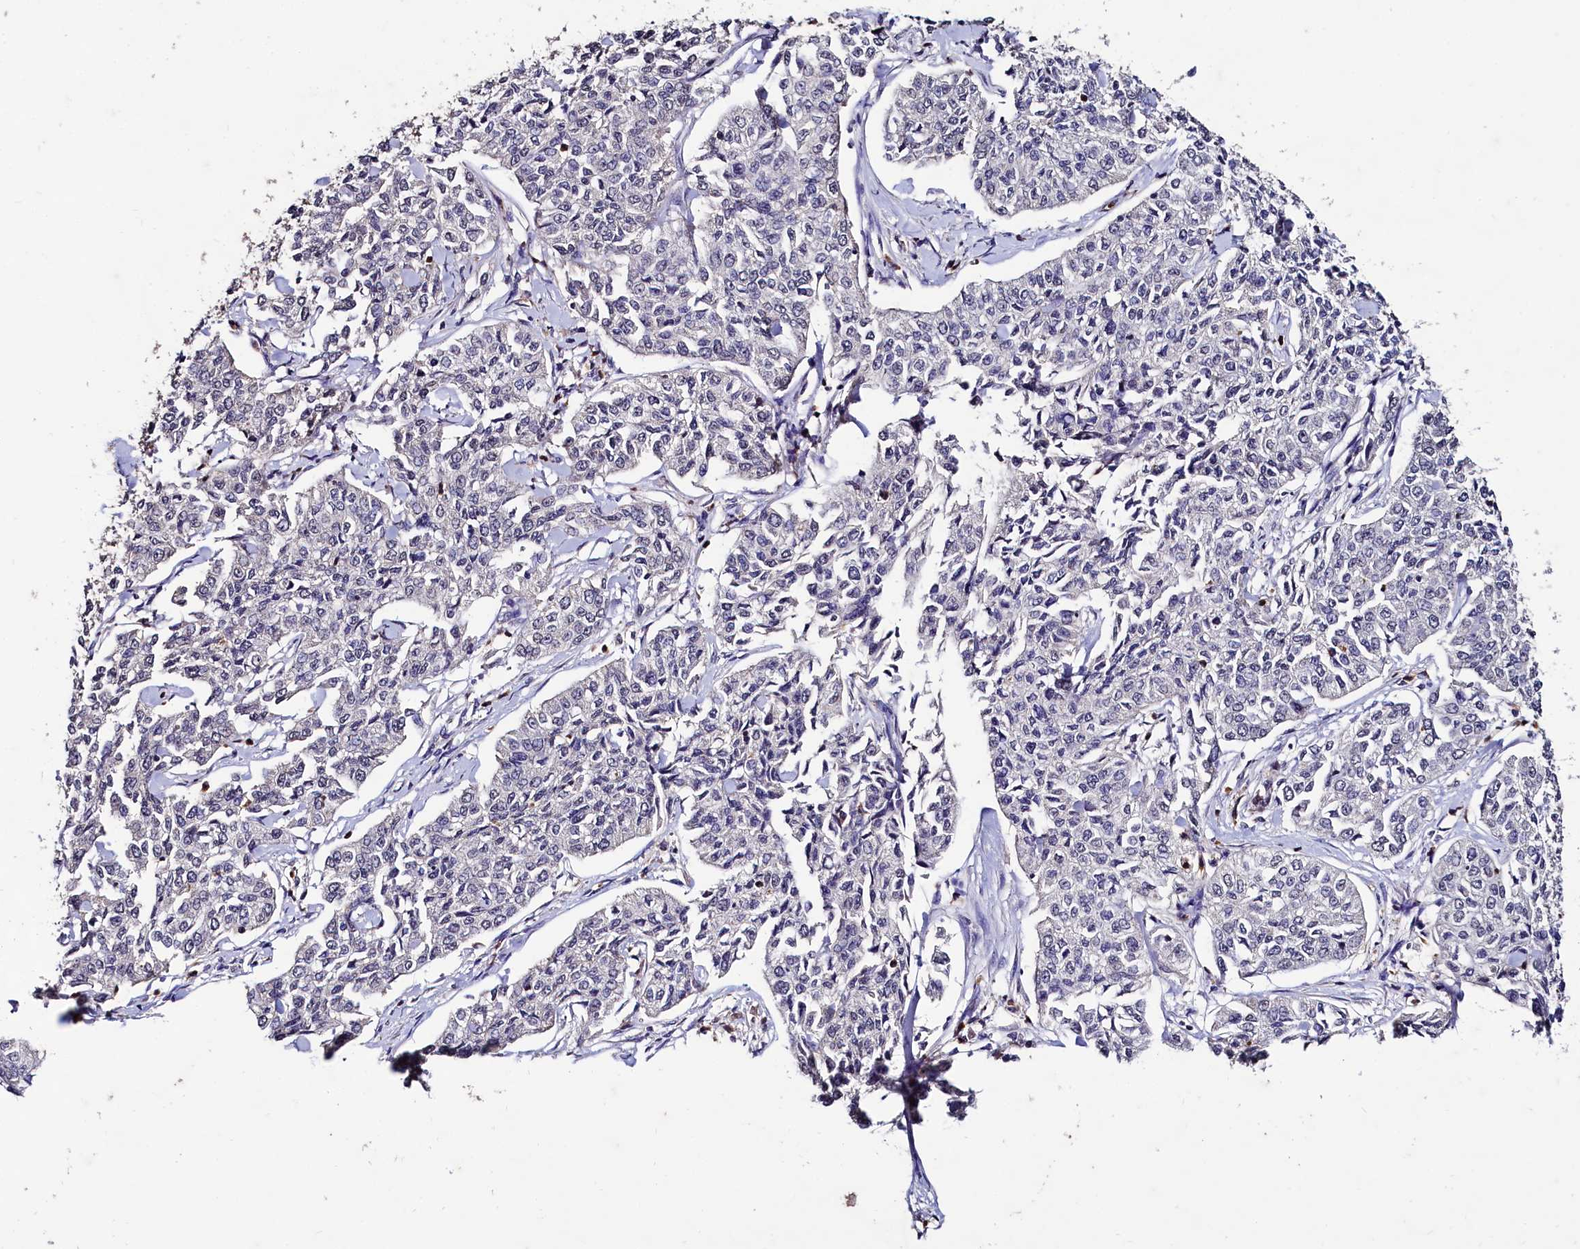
{"staining": {"intensity": "negative", "quantity": "none", "location": "none"}, "tissue": "cervical cancer", "cell_type": "Tumor cells", "image_type": "cancer", "snomed": [{"axis": "morphology", "description": "Squamous cell carcinoma, NOS"}, {"axis": "topography", "description": "Cervix"}], "caption": "A micrograph of human squamous cell carcinoma (cervical) is negative for staining in tumor cells.", "gene": "CSTPP1", "patient": {"sex": "female", "age": 35}}